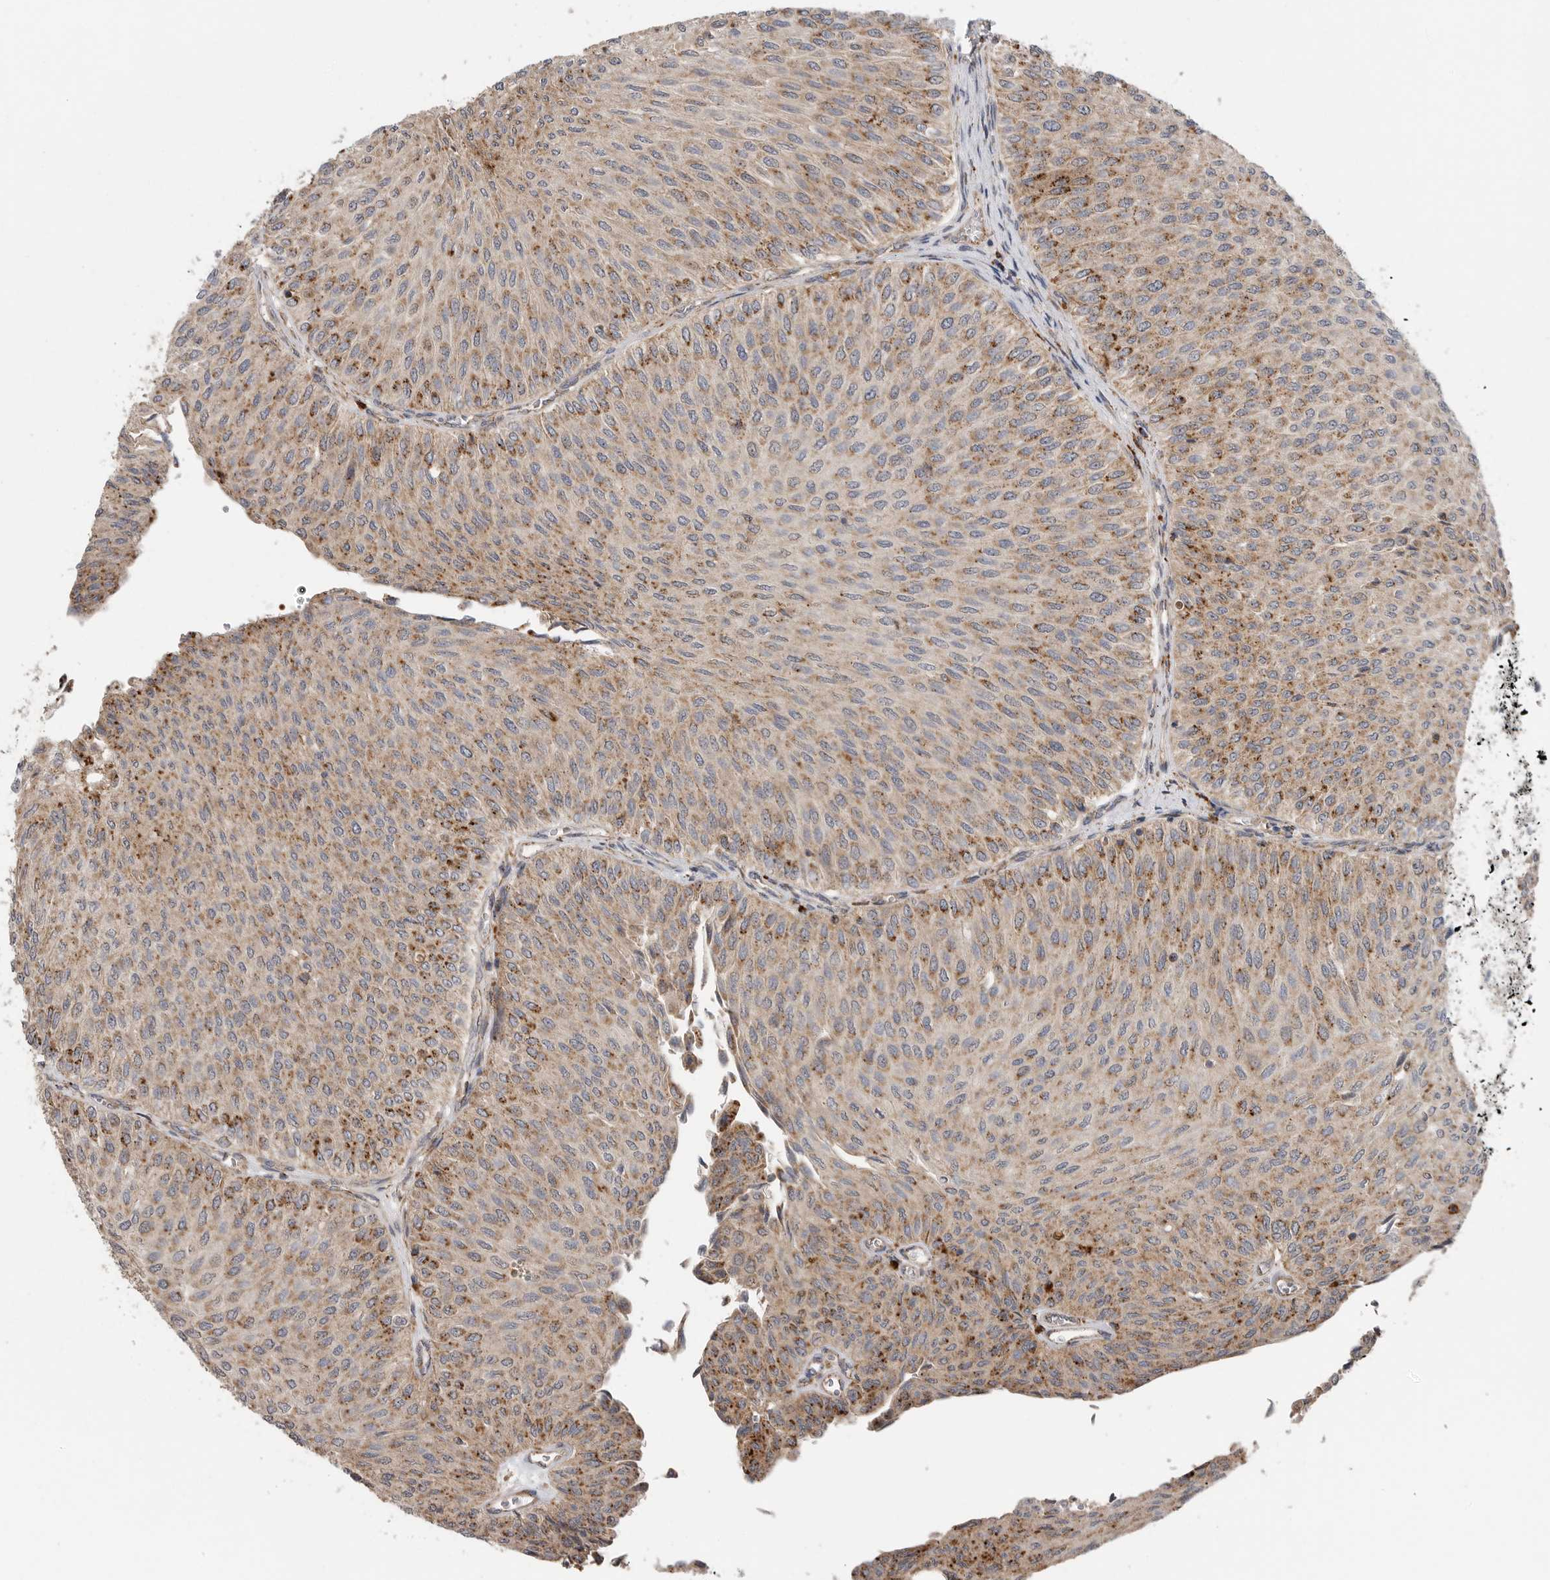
{"staining": {"intensity": "moderate", "quantity": ">75%", "location": "cytoplasmic/membranous"}, "tissue": "urothelial cancer", "cell_type": "Tumor cells", "image_type": "cancer", "snomed": [{"axis": "morphology", "description": "Urothelial carcinoma, Low grade"}, {"axis": "topography", "description": "Urinary bladder"}], "caption": "Tumor cells exhibit medium levels of moderate cytoplasmic/membranous positivity in about >75% of cells in urothelial carcinoma (low-grade). The protein is shown in brown color, while the nuclei are stained blue.", "gene": "GALNS", "patient": {"sex": "male", "age": 78}}